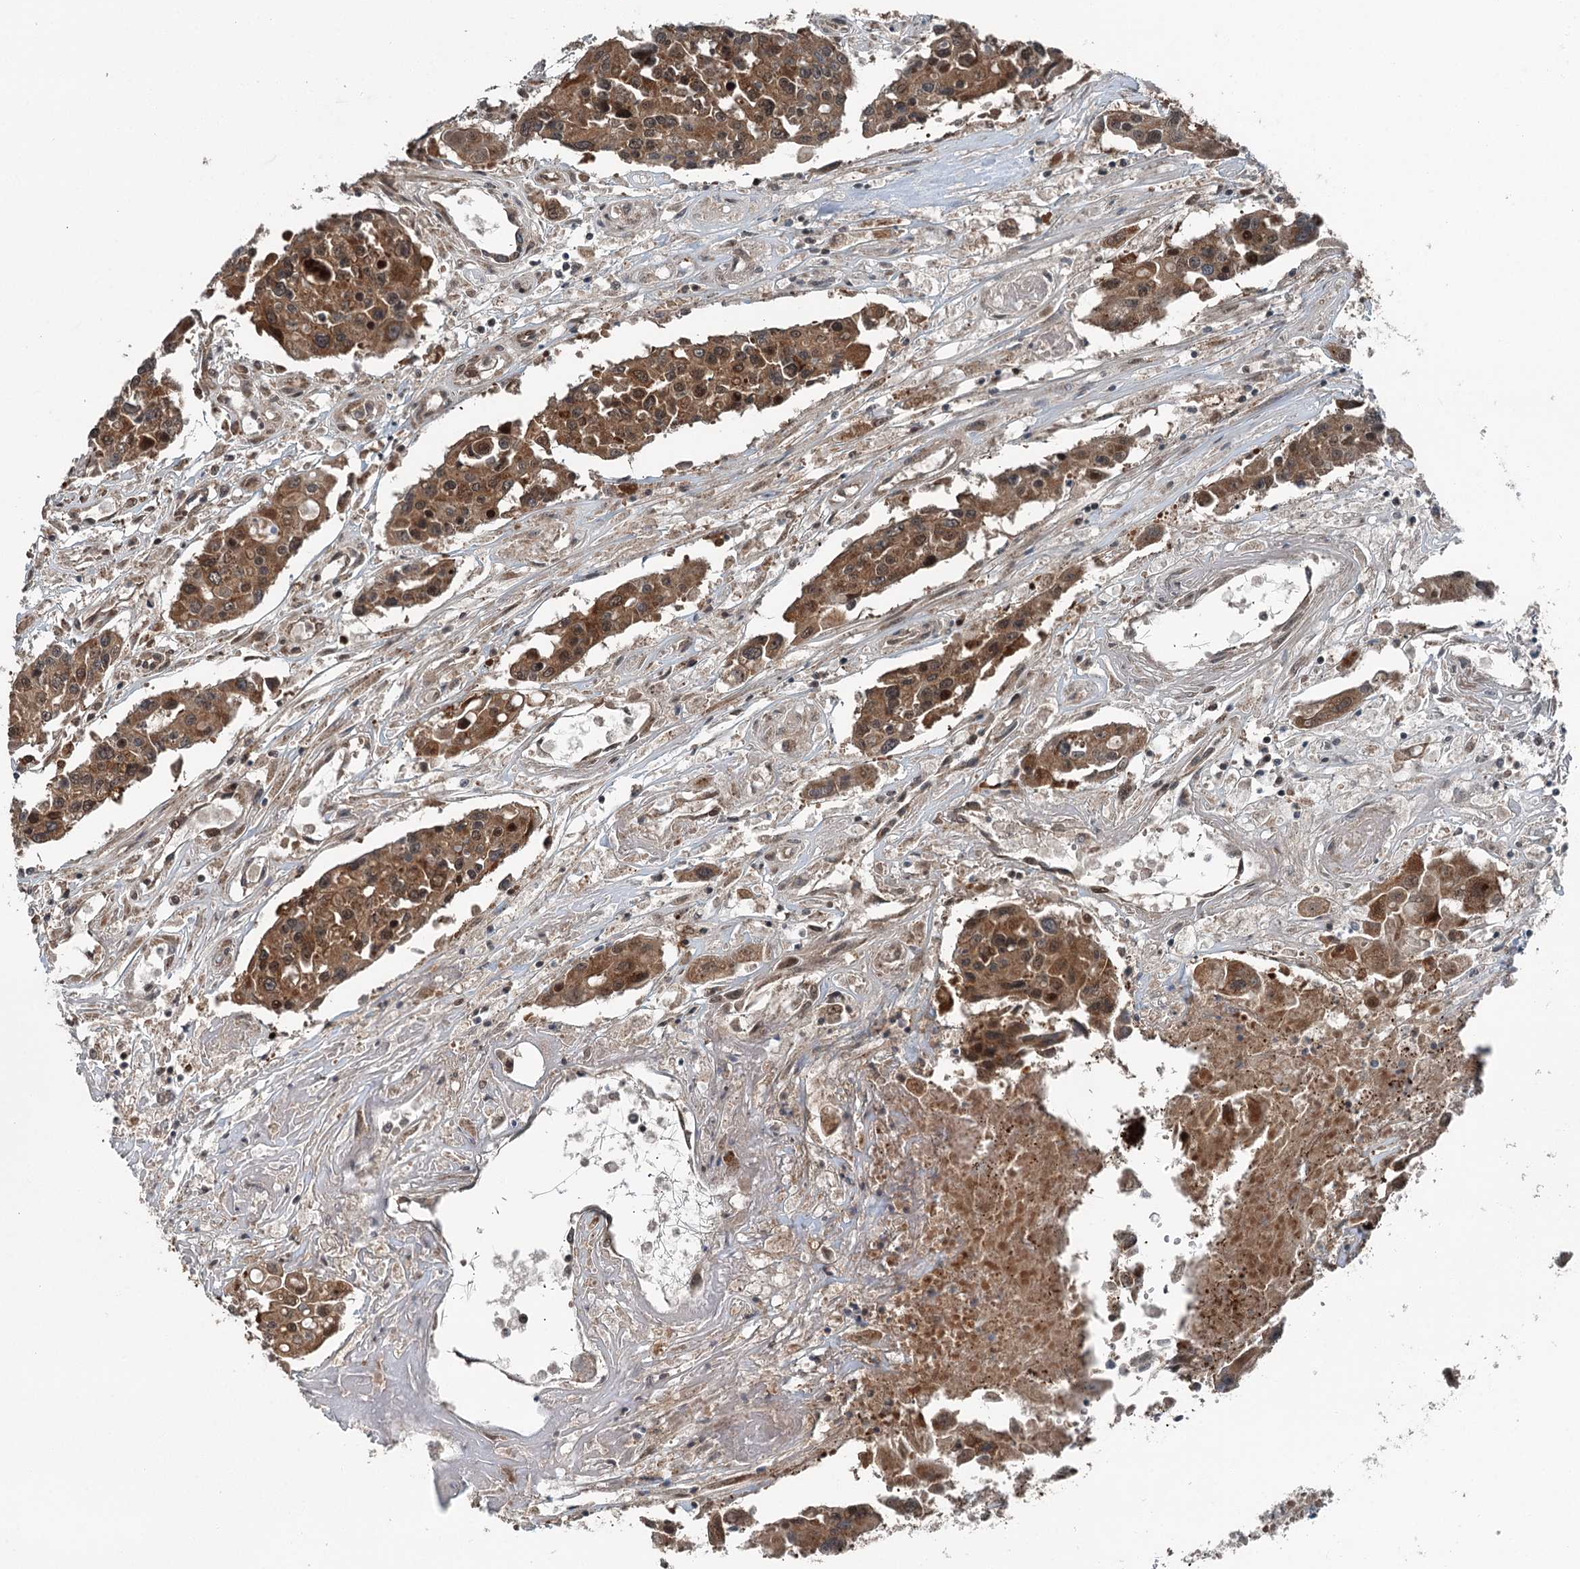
{"staining": {"intensity": "moderate", "quantity": ">75%", "location": "cytoplasmic/membranous,nuclear"}, "tissue": "colorectal cancer", "cell_type": "Tumor cells", "image_type": "cancer", "snomed": [{"axis": "morphology", "description": "Adenocarcinoma, NOS"}, {"axis": "topography", "description": "Colon"}], "caption": "DAB immunohistochemical staining of human colorectal cancer (adenocarcinoma) shows moderate cytoplasmic/membranous and nuclear protein expression in approximately >75% of tumor cells.", "gene": "WAPL", "patient": {"sex": "male", "age": 77}}